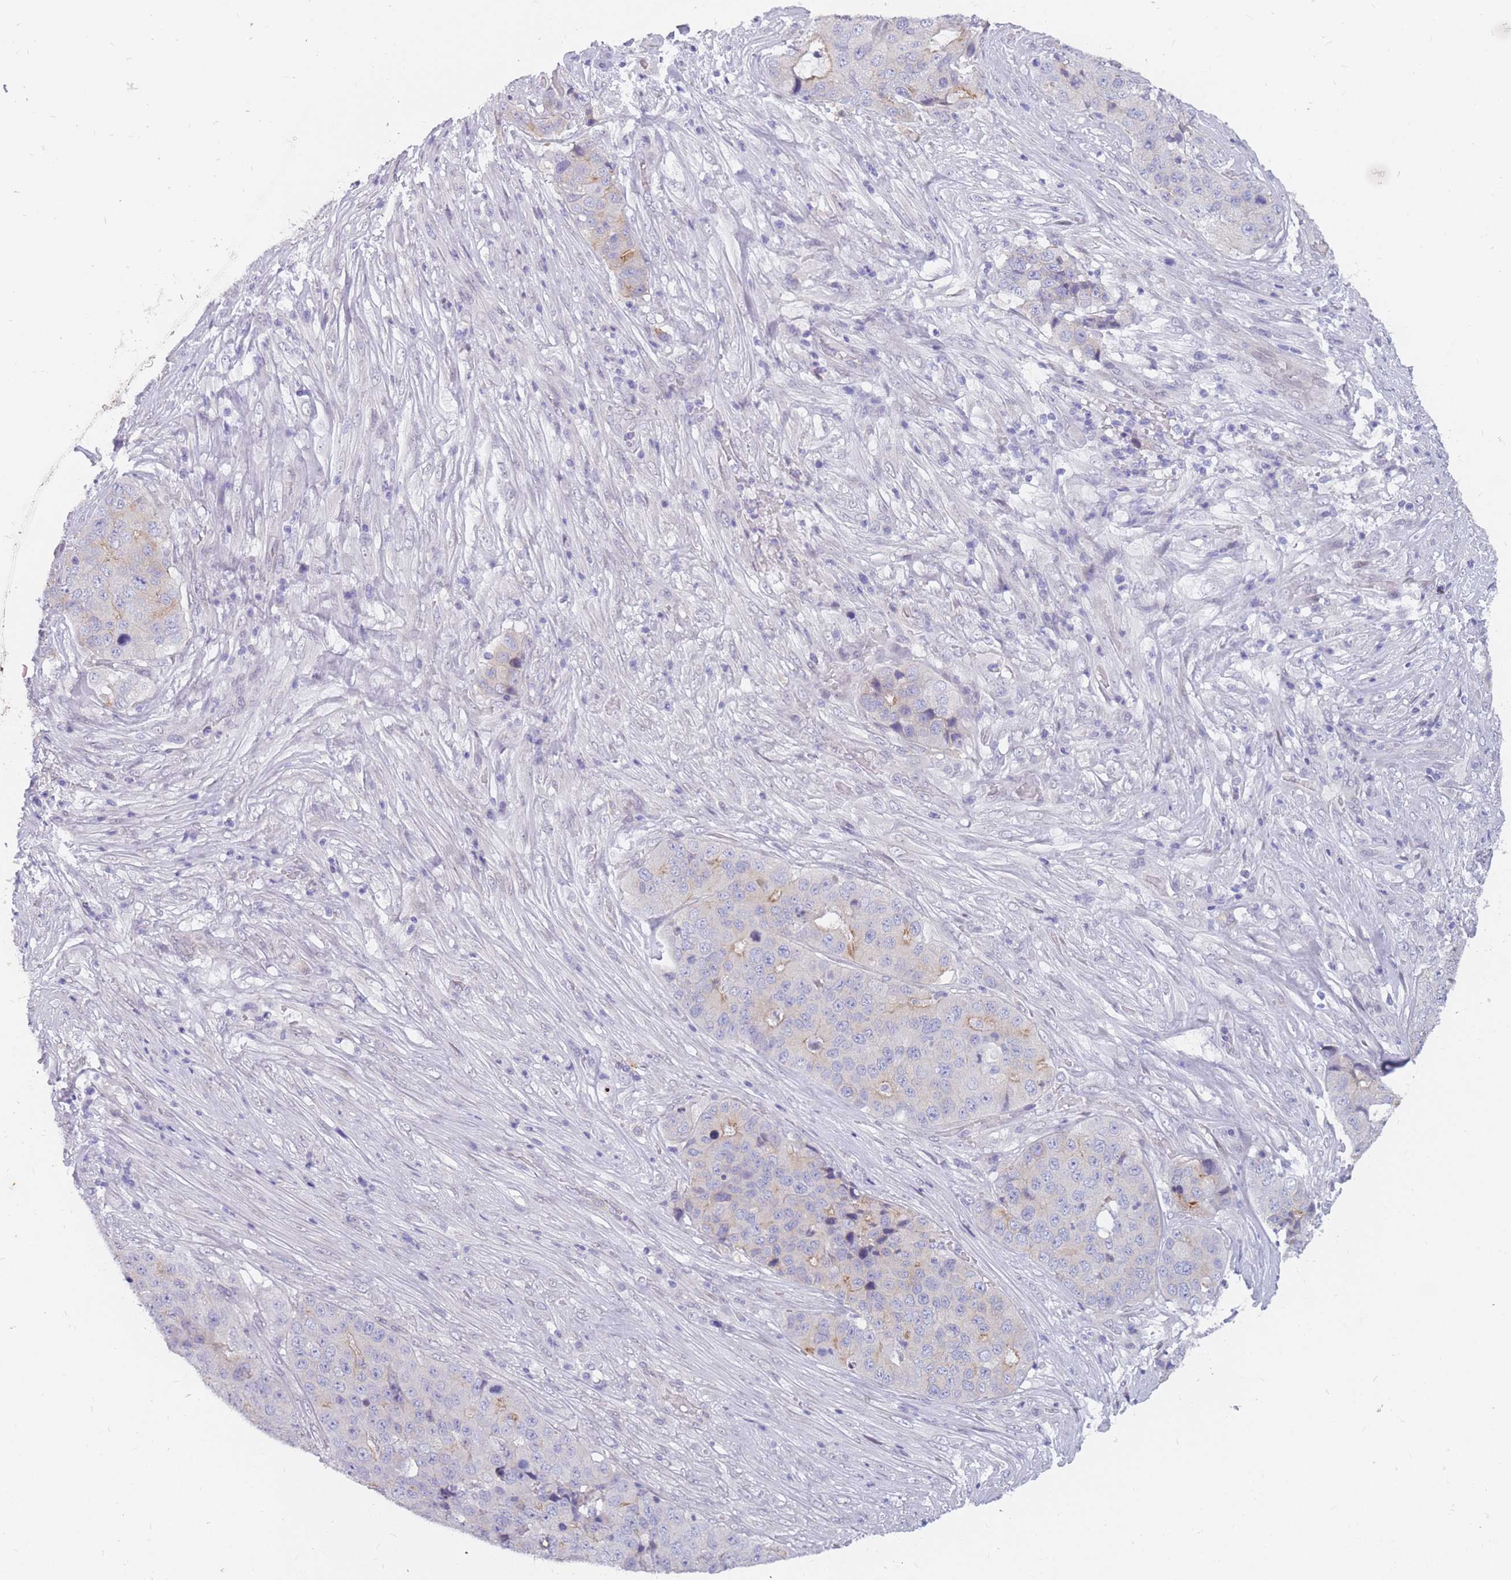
{"staining": {"intensity": "weak", "quantity": "<25%", "location": "cytoplasmic/membranous"}, "tissue": "stomach cancer", "cell_type": "Tumor cells", "image_type": "cancer", "snomed": [{"axis": "morphology", "description": "Adenocarcinoma, NOS"}, {"axis": "topography", "description": "Stomach"}], "caption": "A photomicrograph of human stomach cancer is negative for staining in tumor cells.", "gene": "HOOK2", "patient": {"sex": "male", "age": 71}}